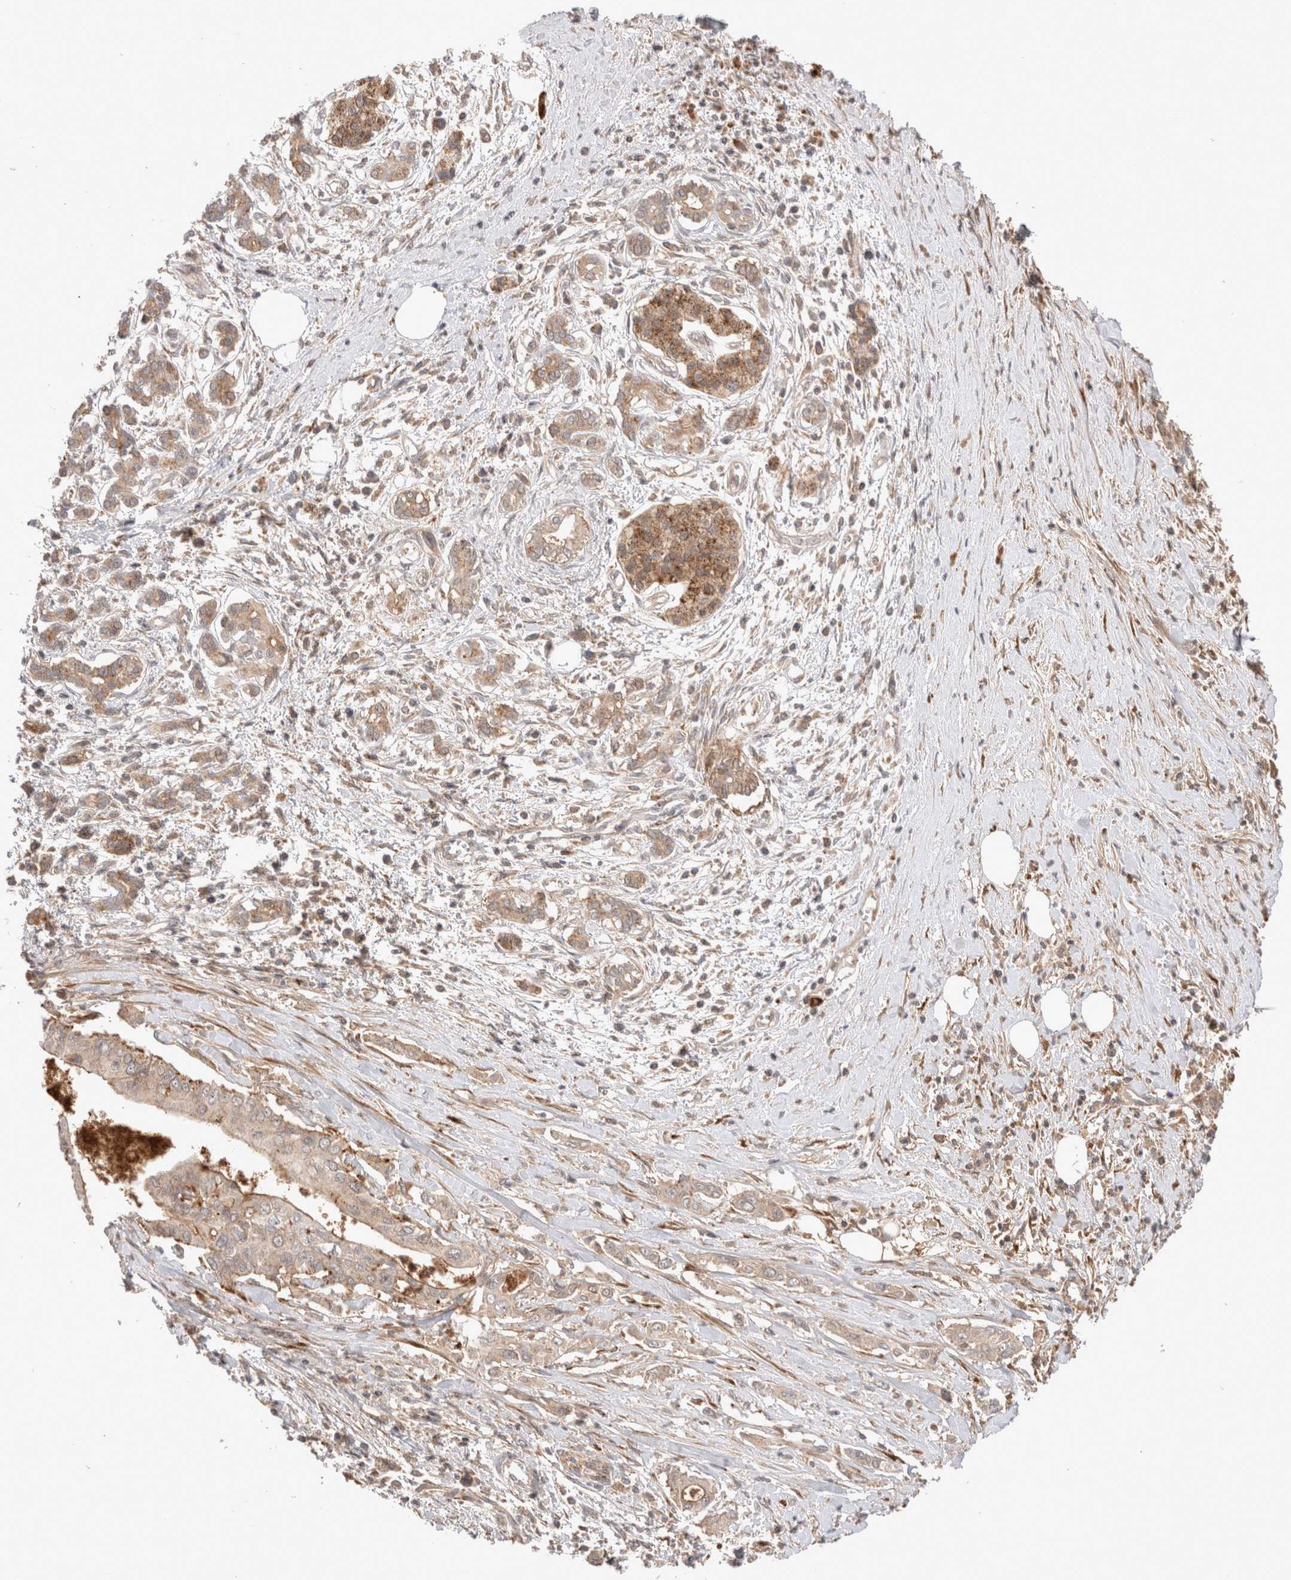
{"staining": {"intensity": "moderate", "quantity": ">75%", "location": "cytoplasmic/membranous"}, "tissue": "pancreatic cancer", "cell_type": "Tumor cells", "image_type": "cancer", "snomed": [{"axis": "morphology", "description": "Adenocarcinoma, NOS"}, {"axis": "topography", "description": "Pancreas"}], "caption": "Pancreatic adenocarcinoma stained for a protein reveals moderate cytoplasmic/membranous positivity in tumor cells.", "gene": "VPS28", "patient": {"sex": "male", "age": 58}}